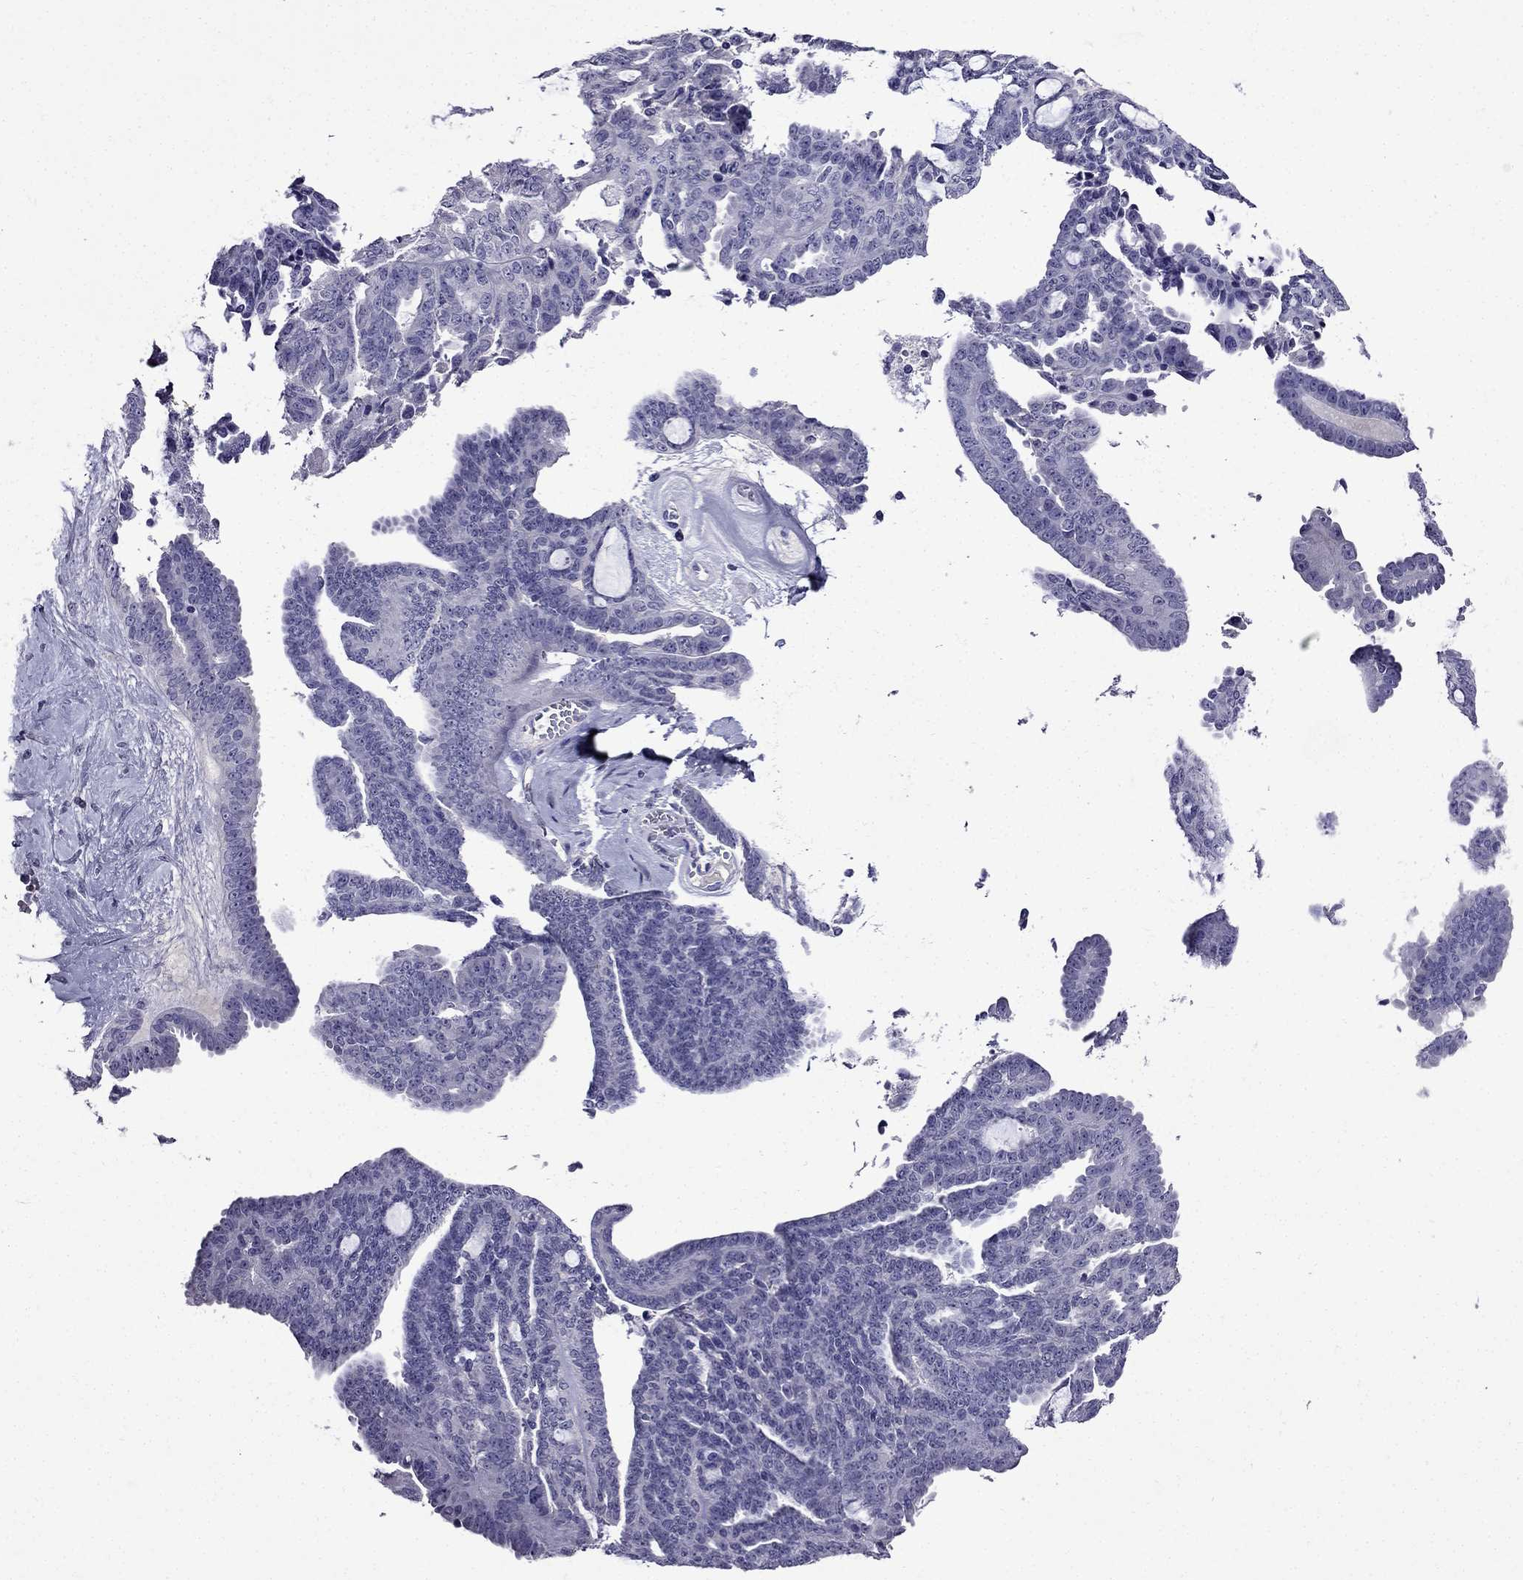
{"staining": {"intensity": "negative", "quantity": "none", "location": "none"}, "tissue": "ovarian cancer", "cell_type": "Tumor cells", "image_type": "cancer", "snomed": [{"axis": "morphology", "description": "Cystadenocarcinoma, serous, NOS"}, {"axis": "topography", "description": "Ovary"}], "caption": "This is an immunohistochemistry (IHC) image of human ovarian cancer. There is no positivity in tumor cells.", "gene": "DNAH17", "patient": {"sex": "female", "age": 71}}